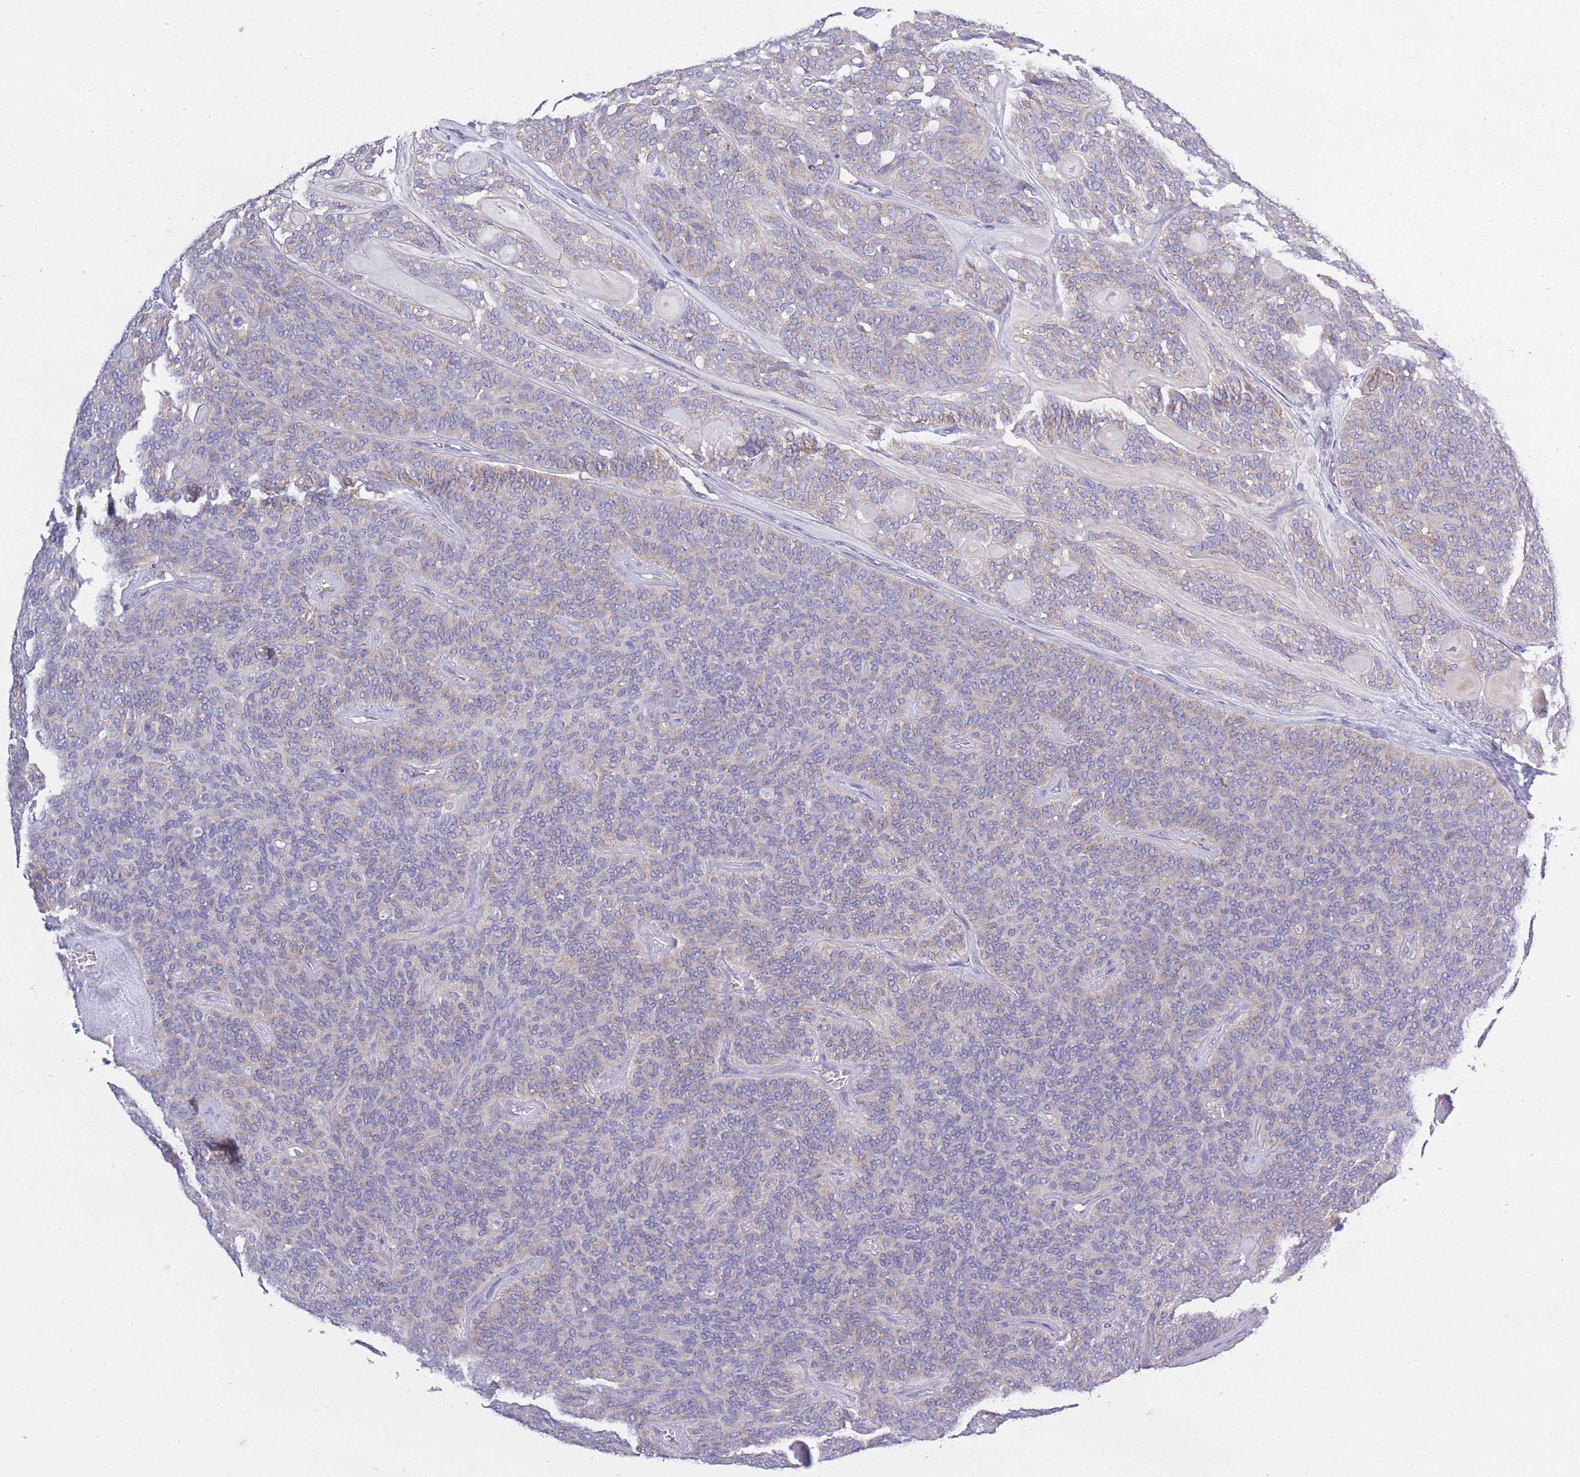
{"staining": {"intensity": "negative", "quantity": "none", "location": "none"}, "tissue": "head and neck cancer", "cell_type": "Tumor cells", "image_type": "cancer", "snomed": [{"axis": "morphology", "description": "Adenocarcinoma, NOS"}, {"axis": "topography", "description": "Head-Neck"}], "caption": "Head and neck adenocarcinoma stained for a protein using IHC shows no staining tumor cells.", "gene": "COPG2", "patient": {"sex": "male", "age": 66}}